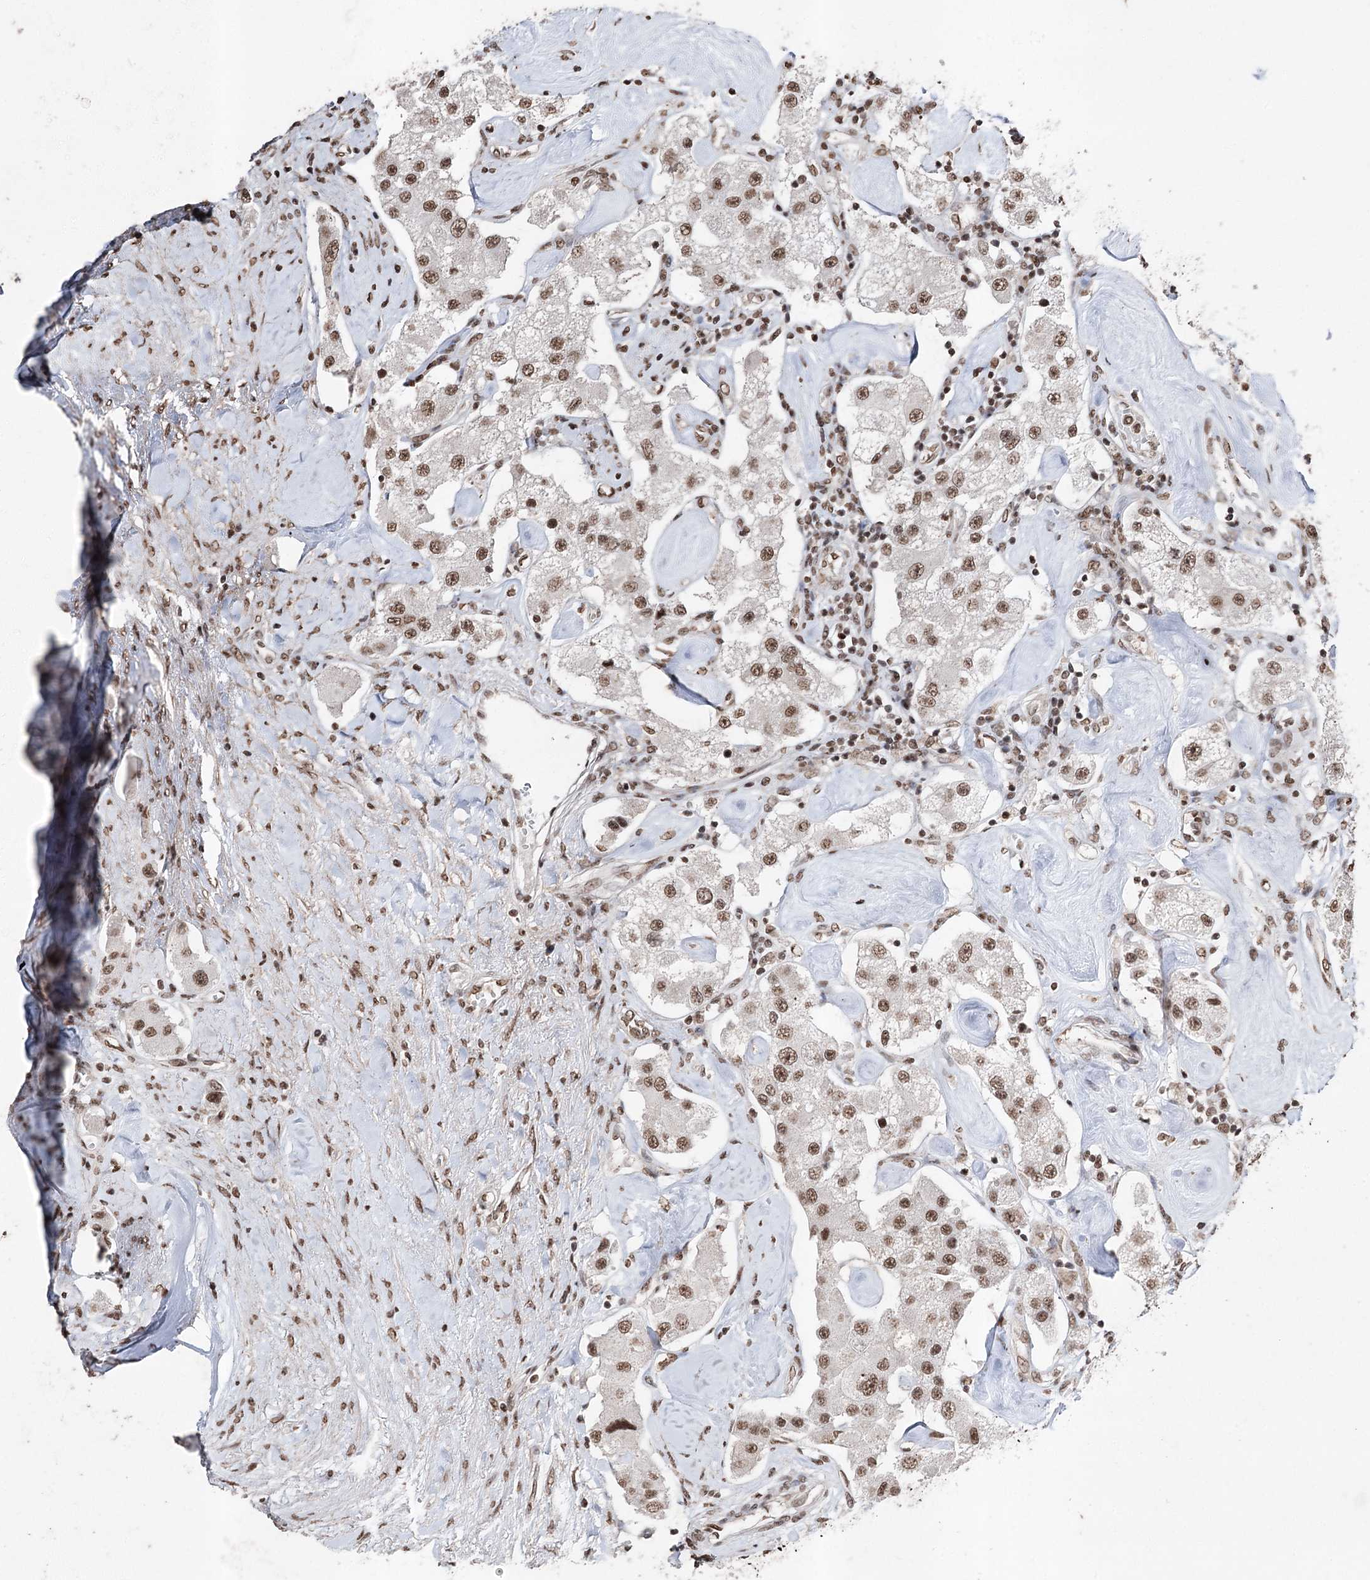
{"staining": {"intensity": "moderate", "quantity": ">75%", "location": "nuclear"}, "tissue": "carcinoid", "cell_type": "Tumor cells", "image_type": "cancer", "snomed": [{"axis": "morphology", "description": "Carcinoid, malignant, NOS"}, {"axis": "topography", "description": "Pancreas"}], "caption": "Human carcinoid (malignant) stained with a protein marker reveals moderate staining in tumor cells.", "gene": "PDCD4", "patient": {"sex": "male", "age": 41}}